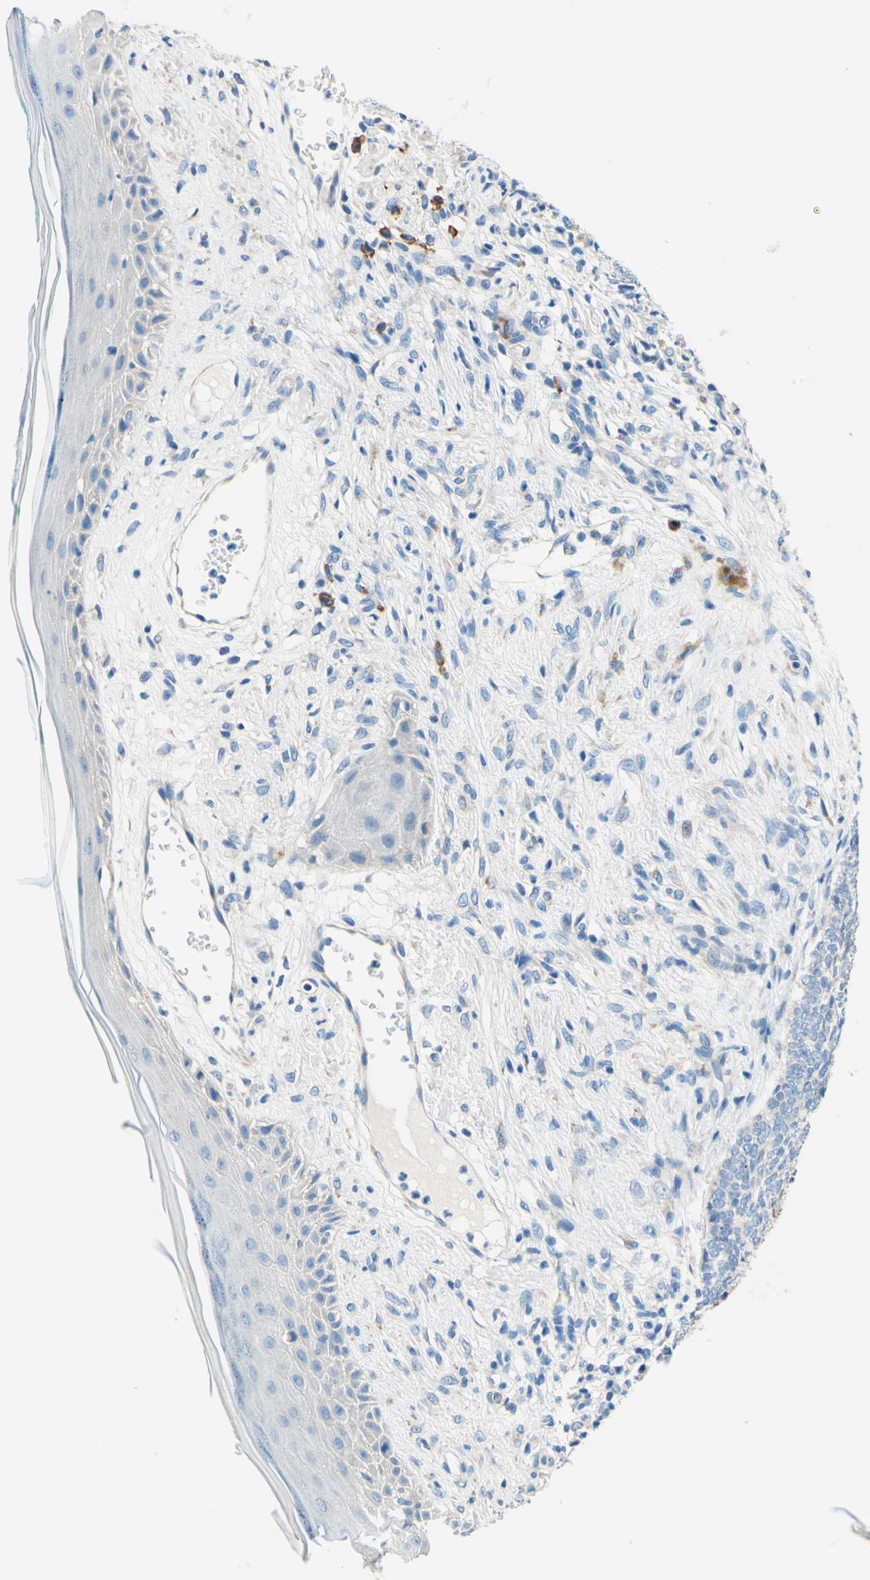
{"staining": {"intensity": "negative", "quantity": "none", "location": "none"}, "tissue": "skin cancer", "cell_type": "Tumor cells", "image_type": "cancer", "snomed": [{"axis": "morphology", "description": "Basal cell carcinoma"}, {"axis": "topography", "description": "Skin"}], "caption": "Tumor cells show no significant positivity in skin cancer (basal cell carcinoma). (DAB immunohistochemistry (IHC) with hematoxylin counter stain).", "gene": "PASD1", "patient": {"sex": "female", "age": 84}}